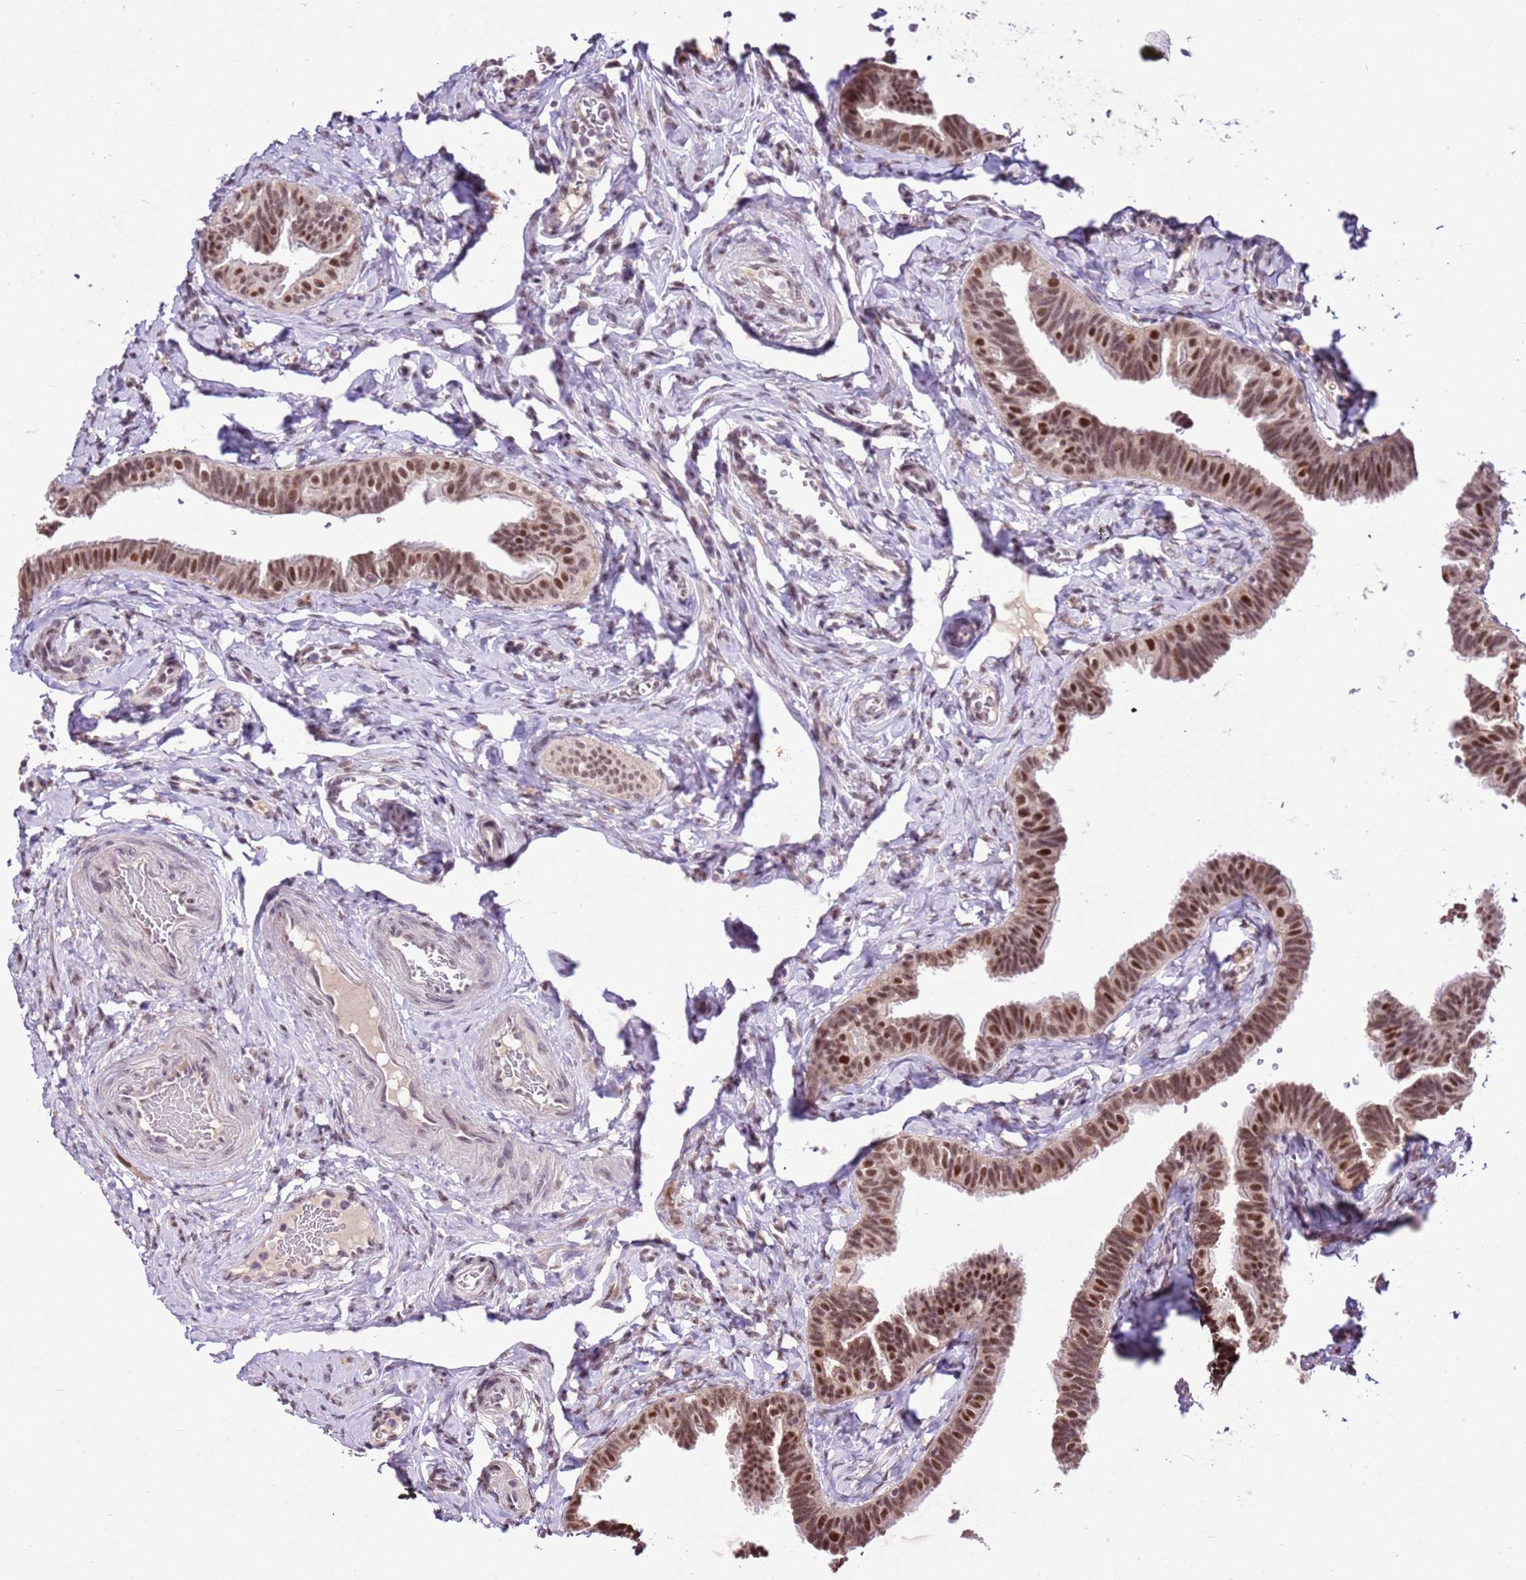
{"staining": {"intensity": "strong", "quantity": ">75%", "location": "nuclear"}, "tissue": "fallopian tube", "cell_type": "Glandular cells", "image_type": "normal", "snomed": [{"axis": "morphology", "description": "Normal tissue, NOS"}, {"axis": "topography", "description": "Fallopian tube"}], "caption": "Protein expression analysis of unremarkable fallopian tube demonstrates strong nuclear positivity in approximately >75% of glandular cells.", "gene": "AKAP8L", "patient": {"sex": "female", "age": 39}}